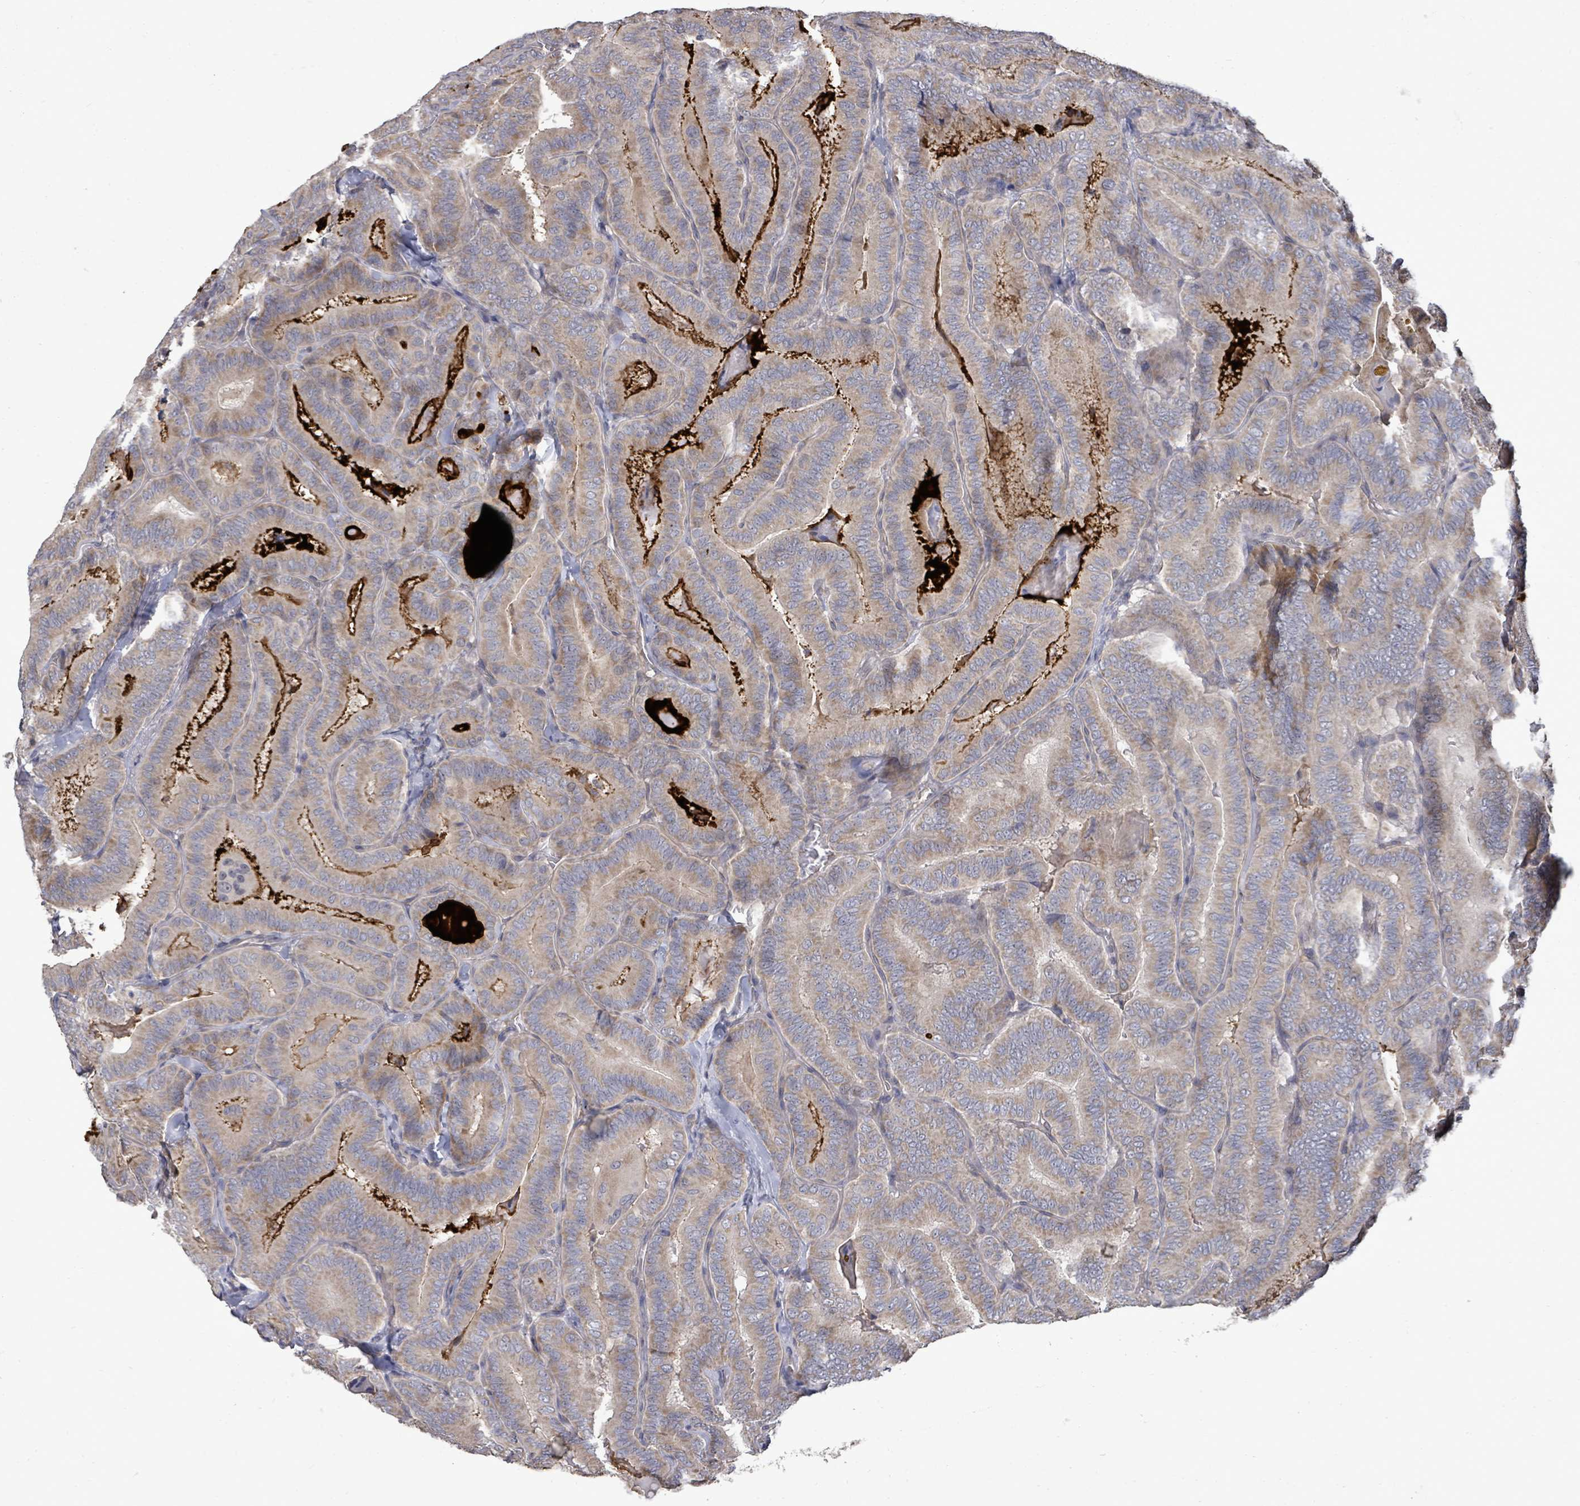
{"staining": {"intensity": "strong", "quantity": "<25%", "location": "cytoplasmic/membranous"}, "tissue": "thyroid cancer", "cell_type": "Tumor cells", "image_type": "cancer", "snomed": [{"axis": "morphology", "description": "Papillary adenocarcinoma, NOS"}, {"axis": "topography", "description": "Thyroid gland"}], "caption": "A high-resolution photomicrograph shows IHC staining of thyroid cancer (papillary adenocarcinoma), which demonstrates strong cytoplasmic/membranous expression in approximately <25% of tumor cells.", "gene": "POMGNT2", "patient": {"sex": "male", "age": 61}}